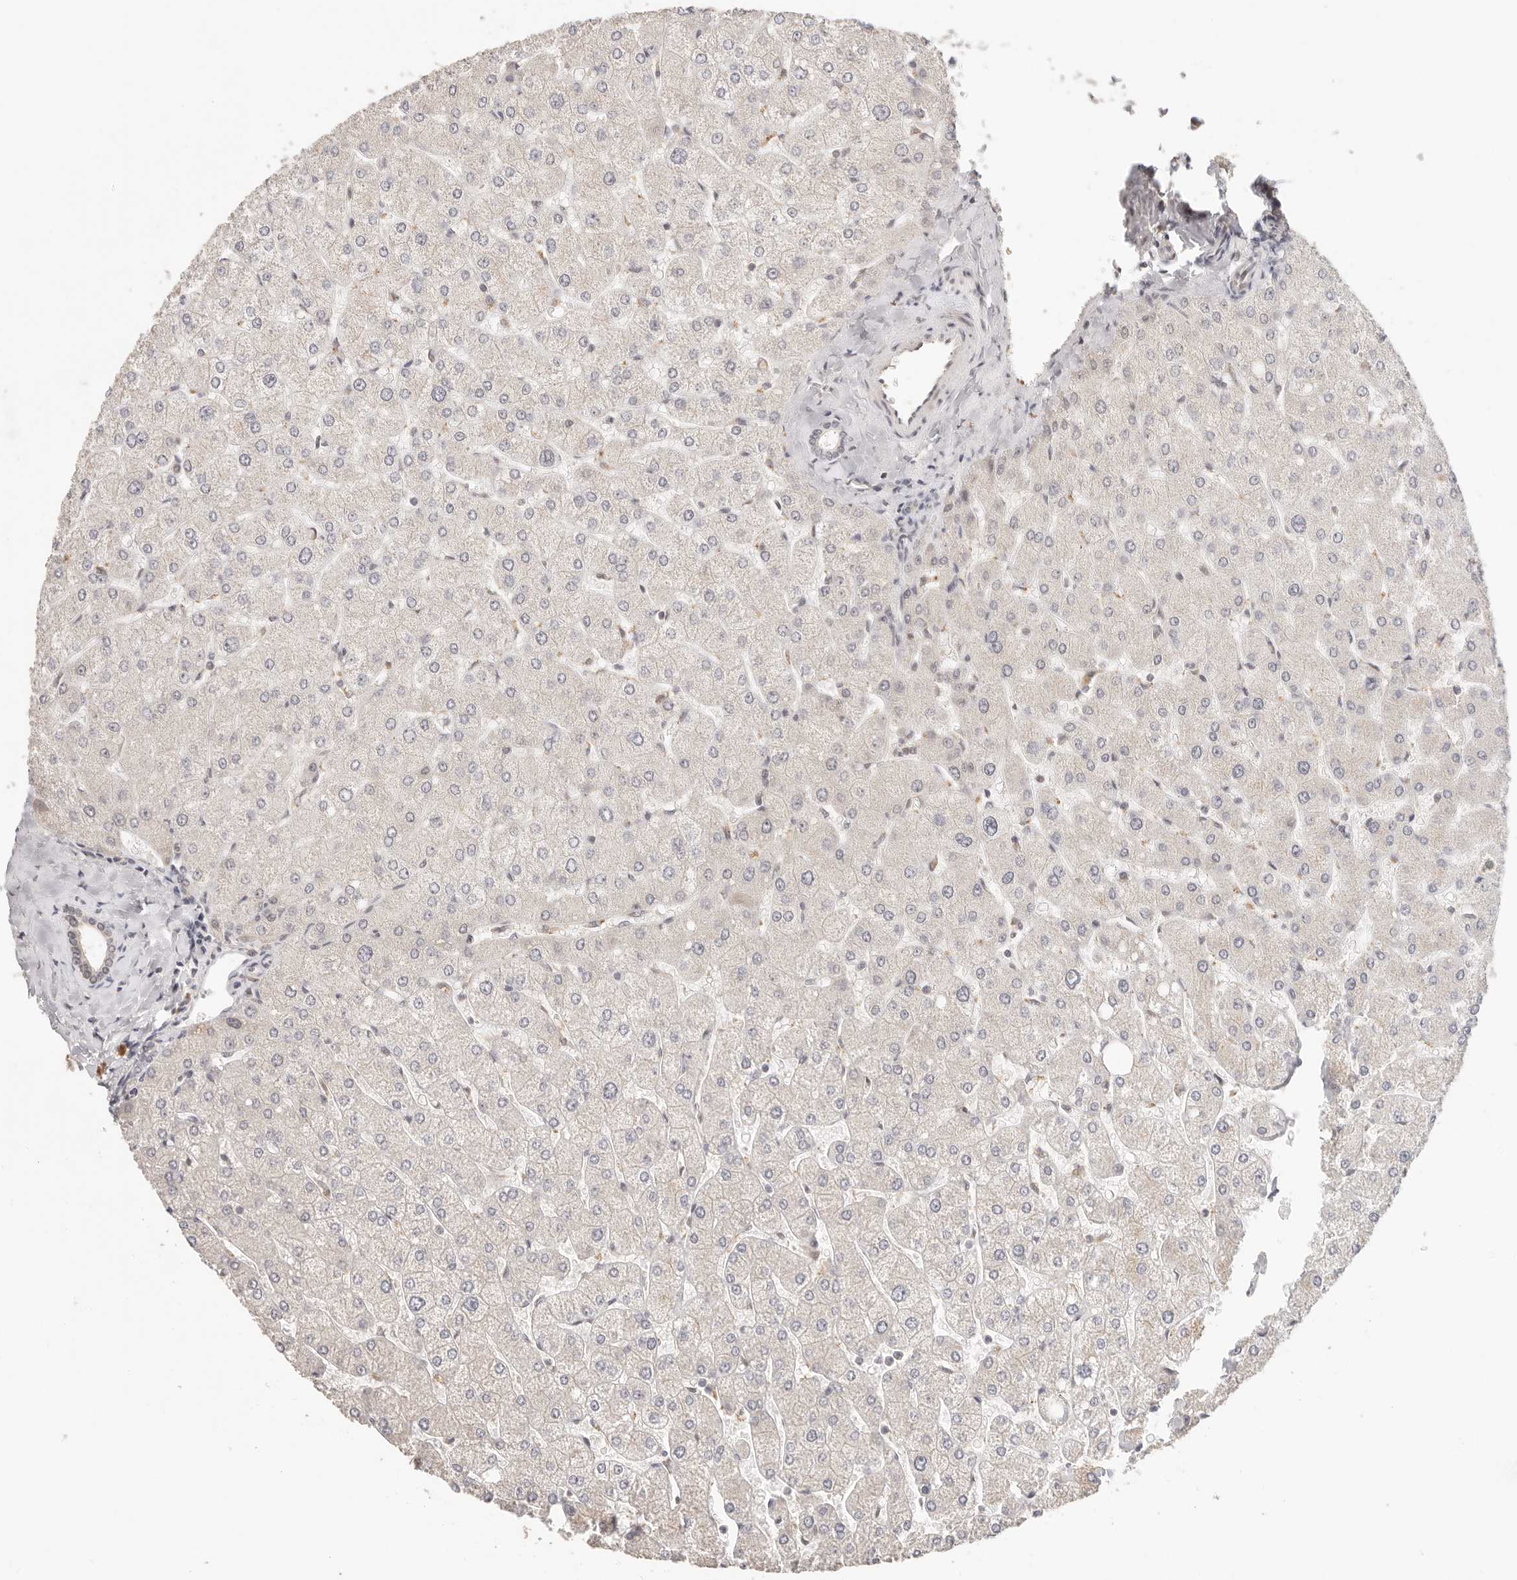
{"staining": {"intensity": "negative", "quantity": "none", "location": "none"}, "tissue": "liver", "cell_type": "Cholangiocytes", "image_type": "normal", "snomed": [{"axis": "morphology", "description": "Normal tissue, NOS"}, {"axis": "topography", "description": "Liver"}], "caption": "Benign liver was stained to show a protein in brown. There is no significant staining in cholangiocytes. (DAB IHC, high magnification).", "gene": "RFC3", "patient": {"sex": "male", "age": 55}}